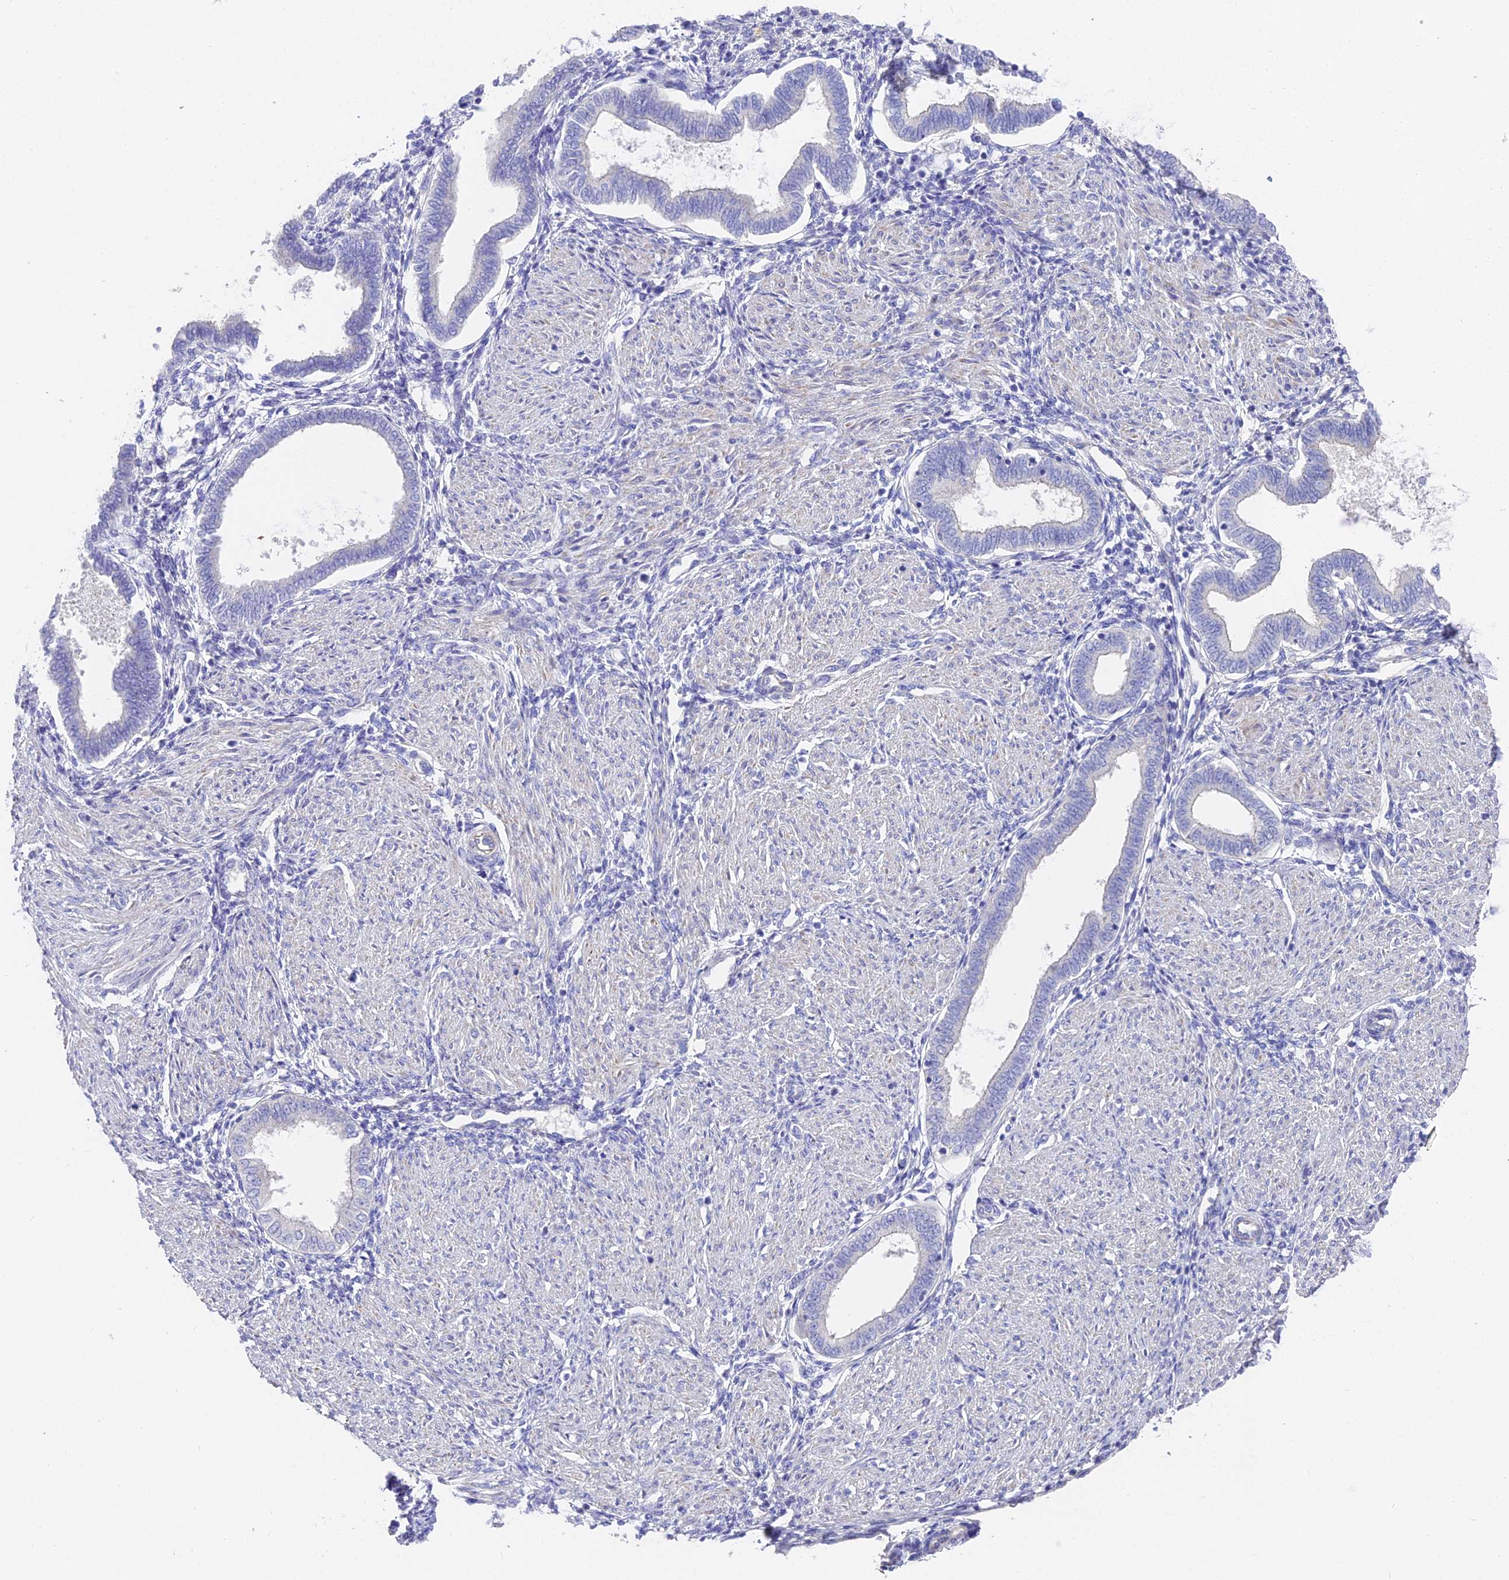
{"staining": {"intensity": "negative", "quantity": "none", "location": "none"}, "tissue": "endometrium", "cell_type": "Cells in endometrial stroma", "image_type": "normal", "snomed": [{"axis": "morphology", "description": "Normal tissue, NOS"}, {"axis": "topography", "description": "Endometrium"}], "caption": "Cells in endometrial stroma show no significant staining in benign endometrium. (Immunohistochemistry (ihc), brightfield microscopy, high magnification).", "gene": "FAM168B", "patient": {"sex": "female", "age": 53}}